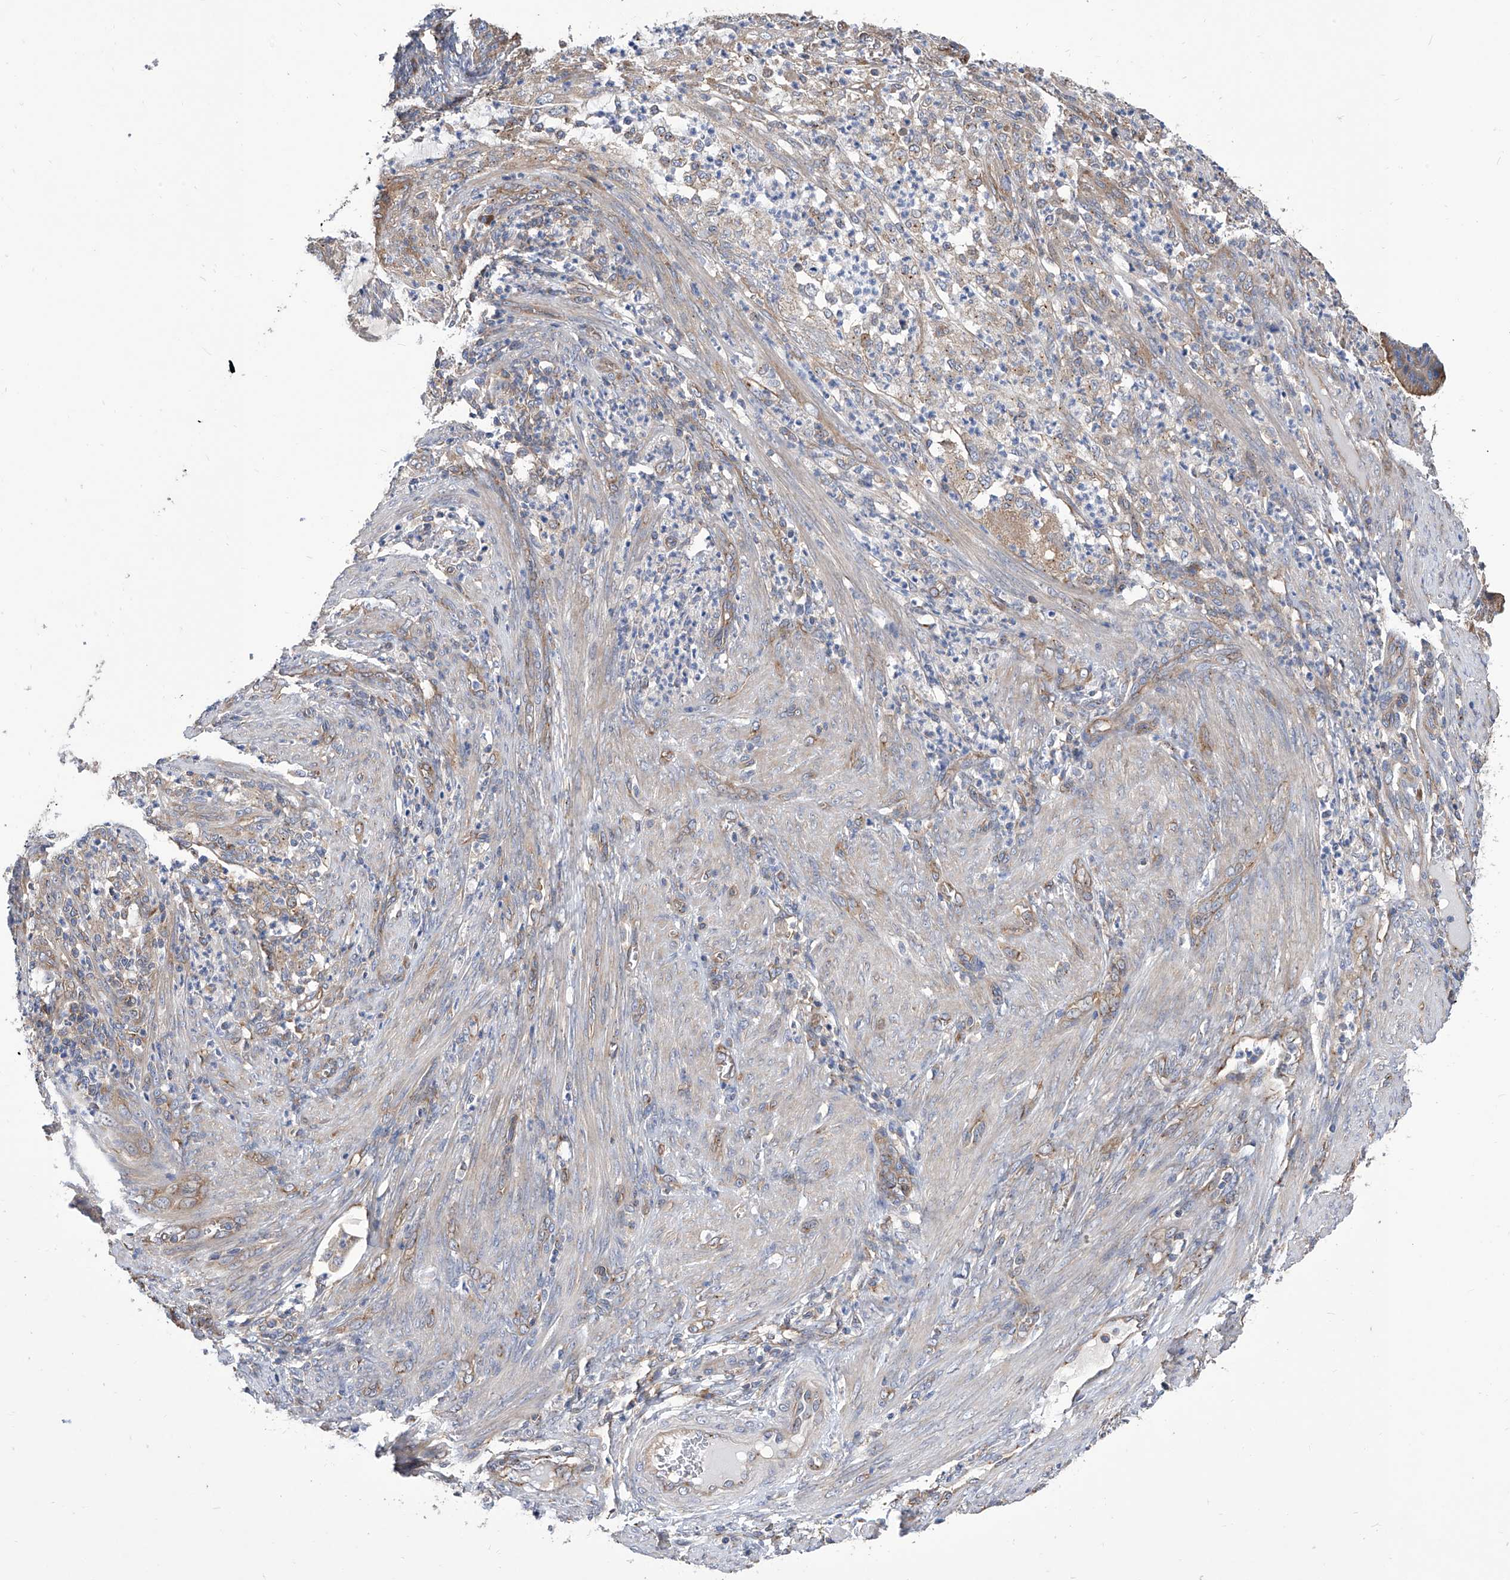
{"staining": {"intensity": "strong", "quantity": "25%-75%", "location": "cytoplasmic/membranous"}, "tissue": "endometrial cancer", "cell_type": "Tumor cells", "image_type": "cancer", "snomed": [{"axis": "morphology", "description": "Adenocarcinoma, NOS"}, {"axis": "topography", "description": "Endometrium"}], "caption": "IHC photomicrograph of neoplastic tissue: human endometrial cancer stained using immunohistochemistry (IHC) reveals high levels of strong protein expression localized specifically in the cytoplasmic/membranous of tumor cells, appearing as a cytoplasmic/membranous brown color.", "gene": "TJAP1", "patient": {"sex": "female", "age": 51}}